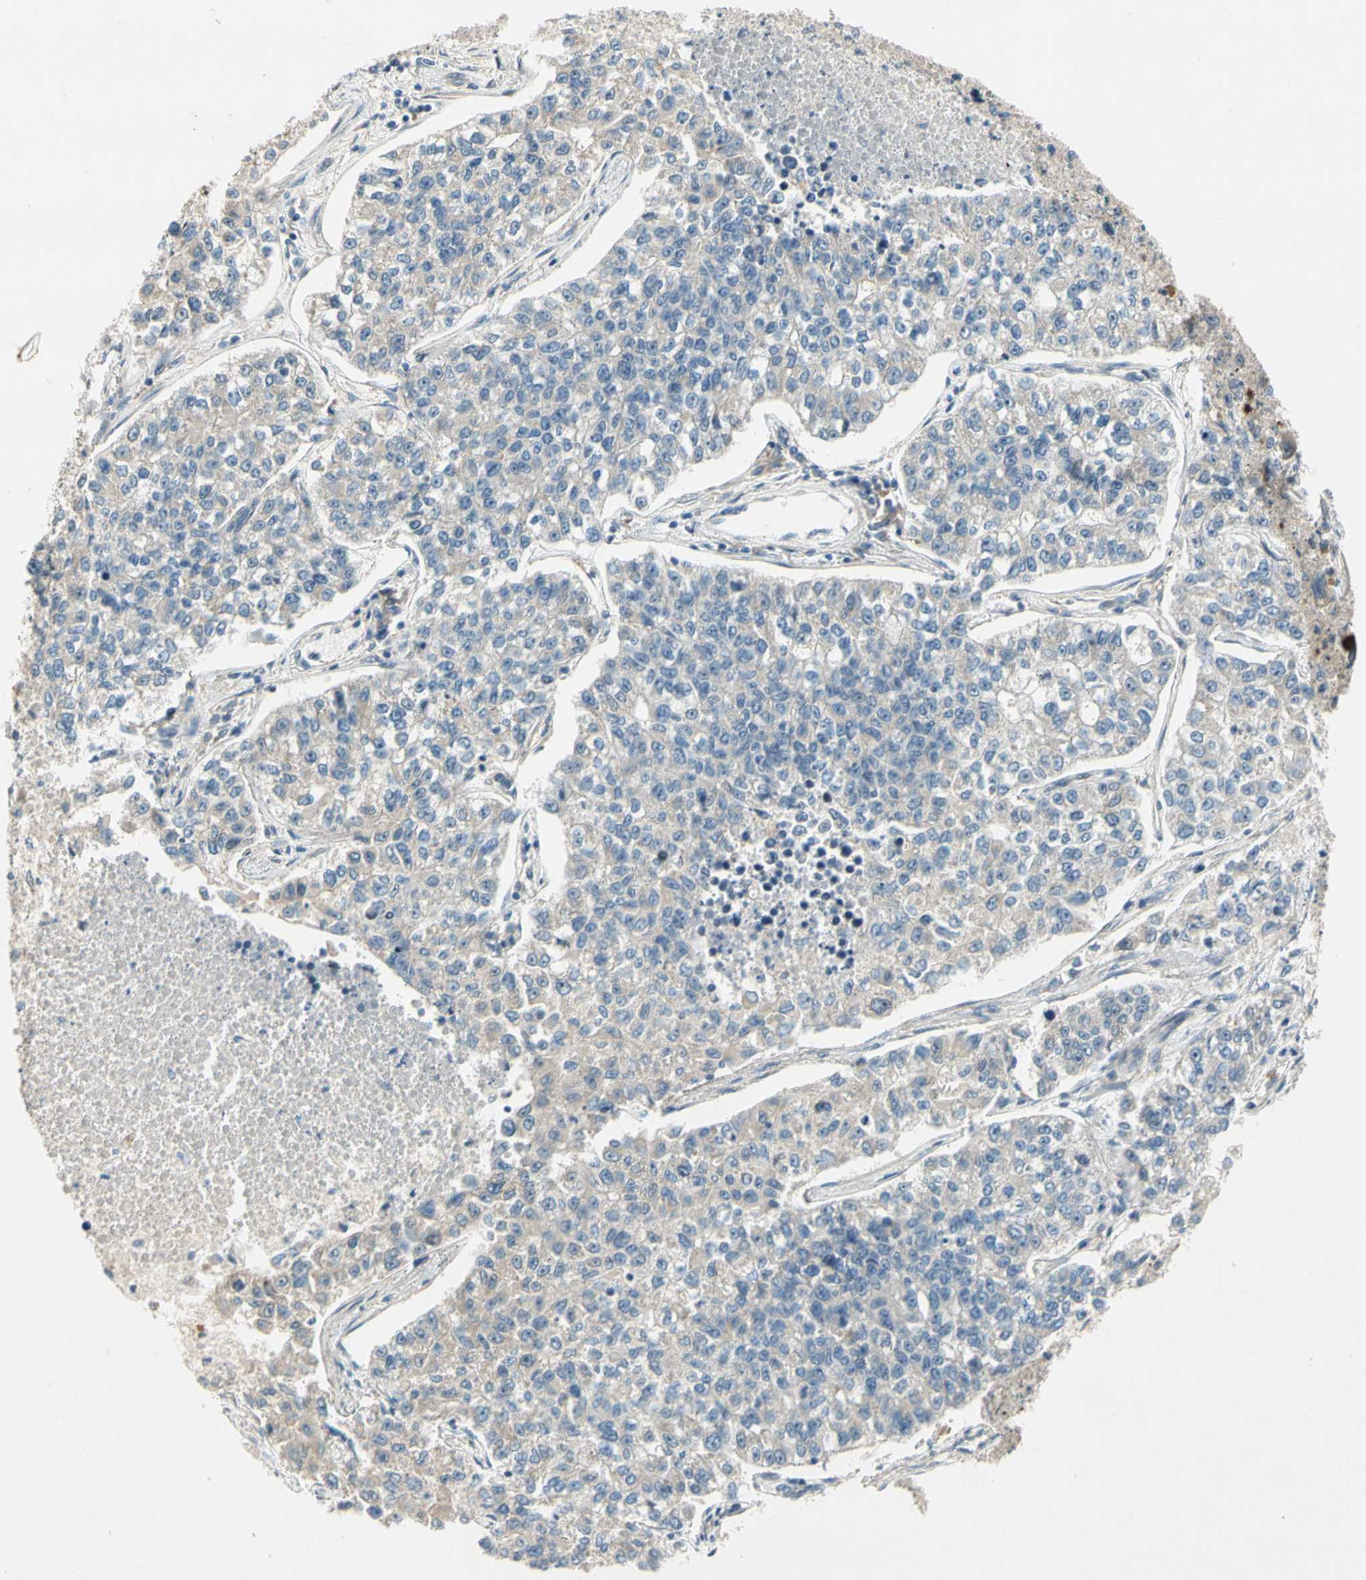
{"staining": {"intensity": "weak", "quantity": "25%-75%", "location": "cytoplasmic/membranous"}, "tissue": "lung cancer", "cell_type": "Tumor cells", "image_type": "cancer", "snomed": [{"axis": "morphology", "description": "Adenocarcinoma, NOS"}, {"axis": "topography", "description": "Lung"}], "caption": "Tumor cells show low levels of weak cytoplasmic/membranous positivity in approximately 25%-75% of cells in human adenocarcinoma (lung). The staining was performed using DAB, with brown indicating positive protein expression. Nuclei are stained blue with hematoxylin.", "gene": "GATD1", "patient": {"sex": "male", "age": 49}}